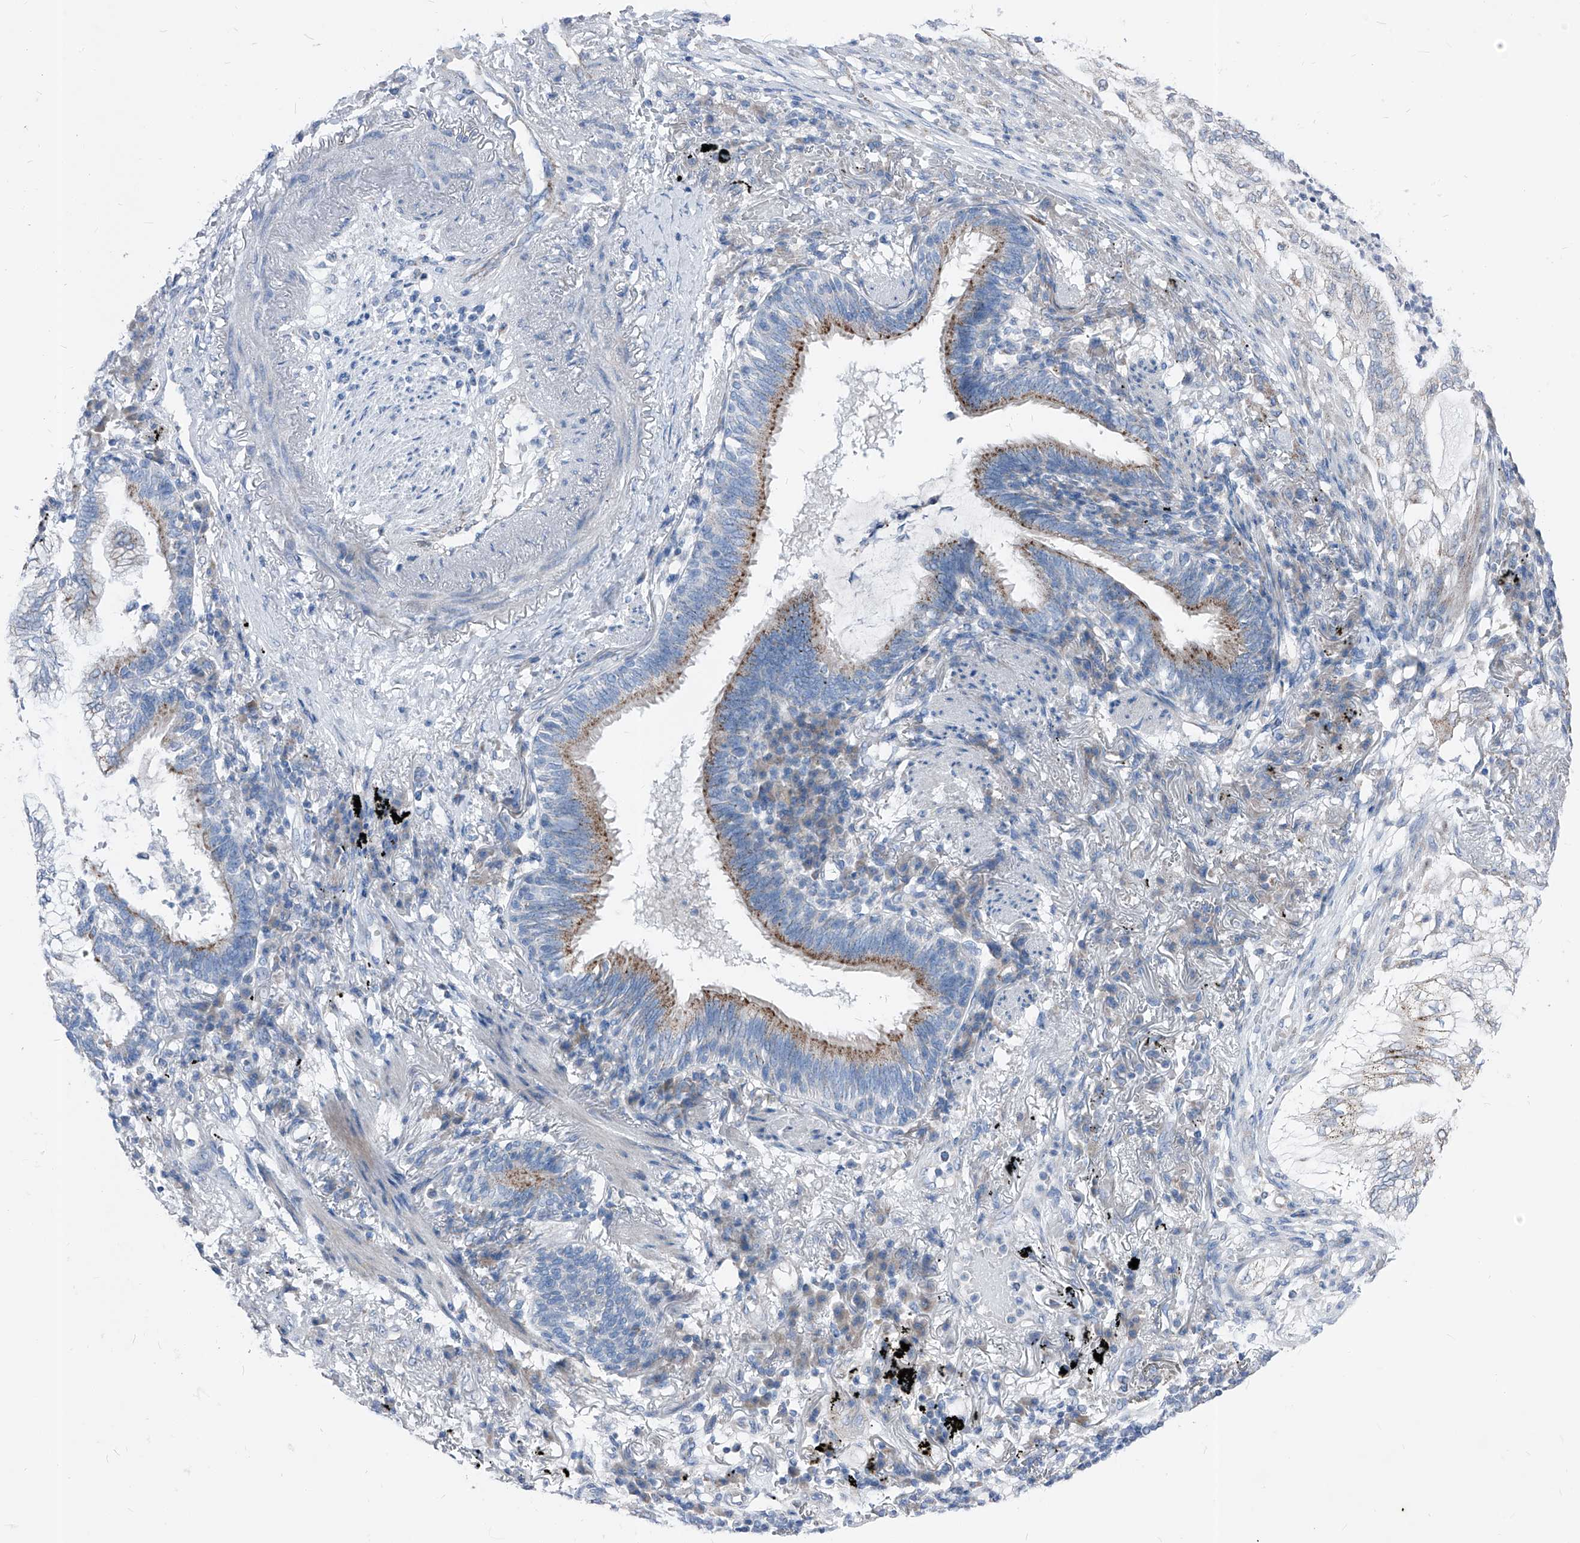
{"staining": {"intensity": "negative", "quantity": "none", "location": "none"}, "tissue": "lung cancer", "cell_type": "Tumor cells", "image_type": "cancer", "snomed": [{"axis": "morphology", "description": "Adenocarcinoma, NOS"}, {"axis": "topography", "description": "Lung"}], "caption": "A photomicrograph of lung cancer stained for a protein exhibits no brown staining in tumor cells.", "gene": "AGPS", "patient": {"sex": "female", "age": 70}}